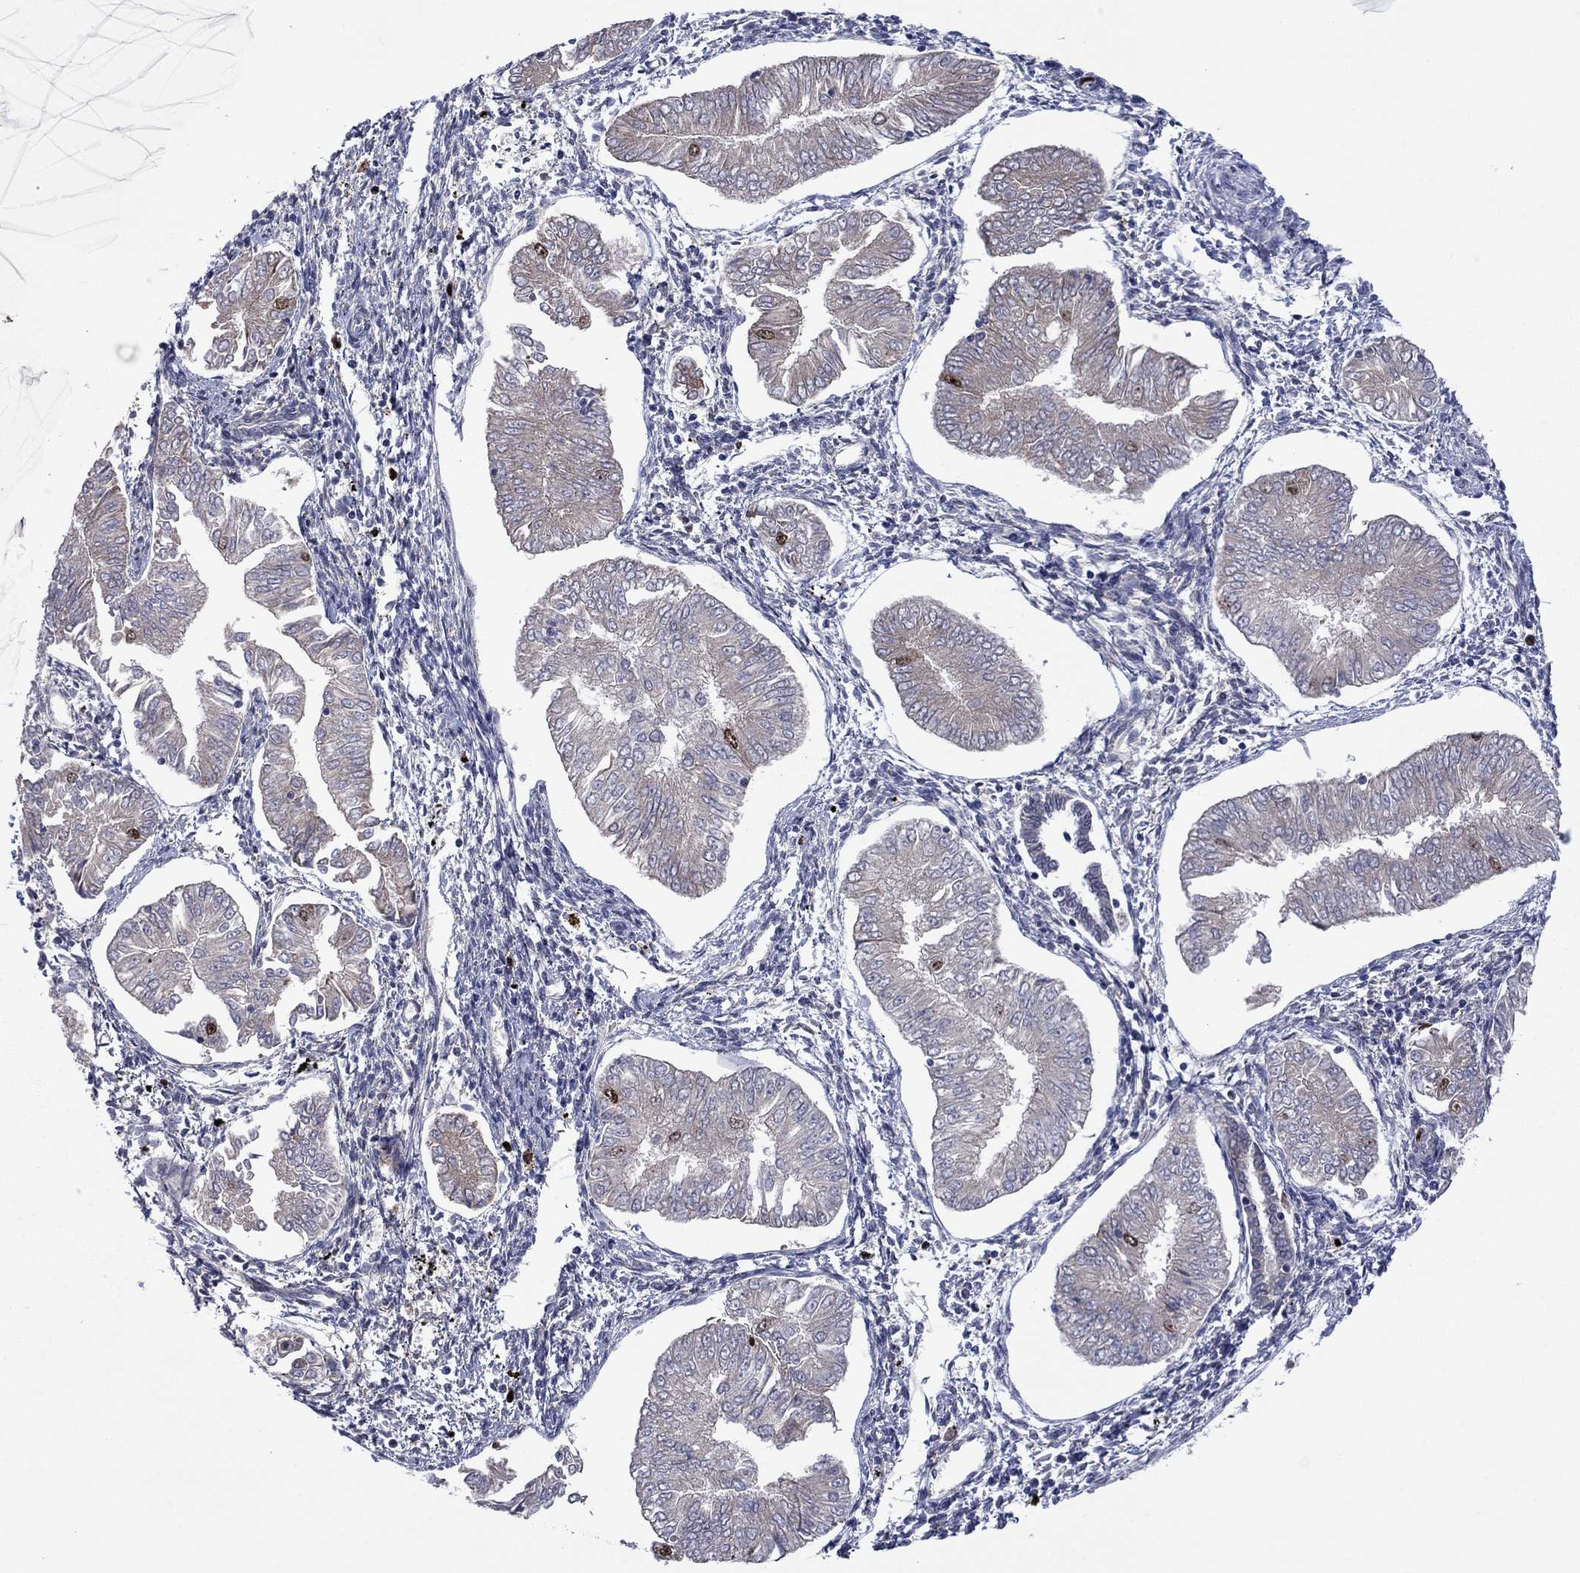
{"staining": {"intensity": "moderate", "quantity": "<25%", "location": "nuclear"}, "tissue": "endometrial cancer", "cell_type": "Tumor cells", "image_type": "cancer", "snomed": [{"axis": "morphology", "description": "Adenocarcinoma, NOS"}, {"axis": "topography", "description": "Endometrium"}], "caption": "Moderate nuclear positivity is present in about <25% of tumor cells in adenocarcinoma (endometrial). (DAB = brown stain, brightfield microscopy at high magnification).", "gene": "CDCA5", "patient": {"sex": "female", "age": 53}}